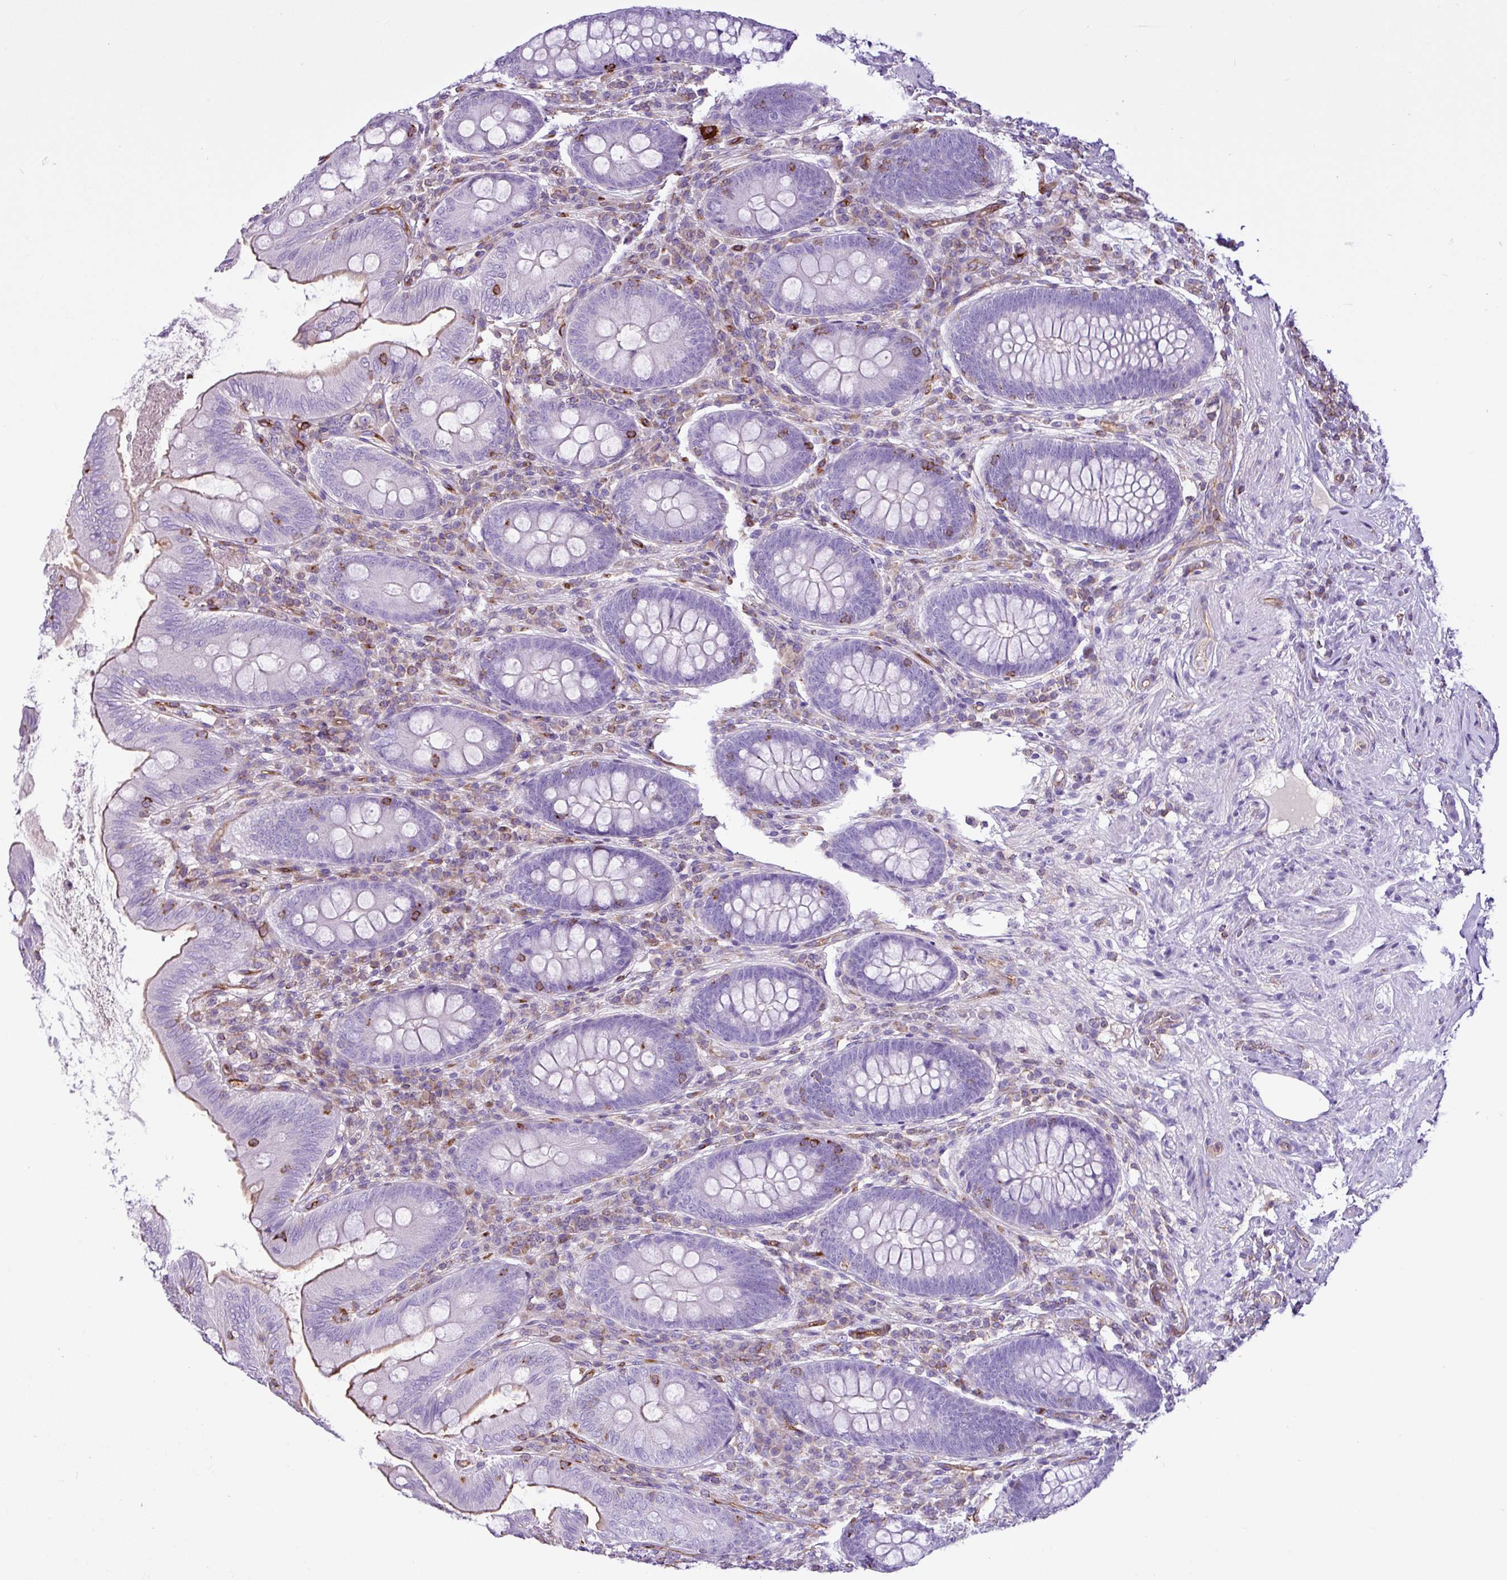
{"staining": {"intensity": "weak", "quantity": "<25%", "location": "cytoplasmic/membranous"}, "tissue": "appendix", "cell_type": "Glandular cells", "image_type": "normal", "snomed": [{"axis": "morphology", "description": "Normal tissue, NOS"}, {"axis": "topography", "description": "Appendix"}], "caption": "Human appendix stained for a protein using immunohistochemistry (IHC) reveals no staining in glandular cells.", "gene": "EME2", "patient": {"sex": "male", "age": 71}}